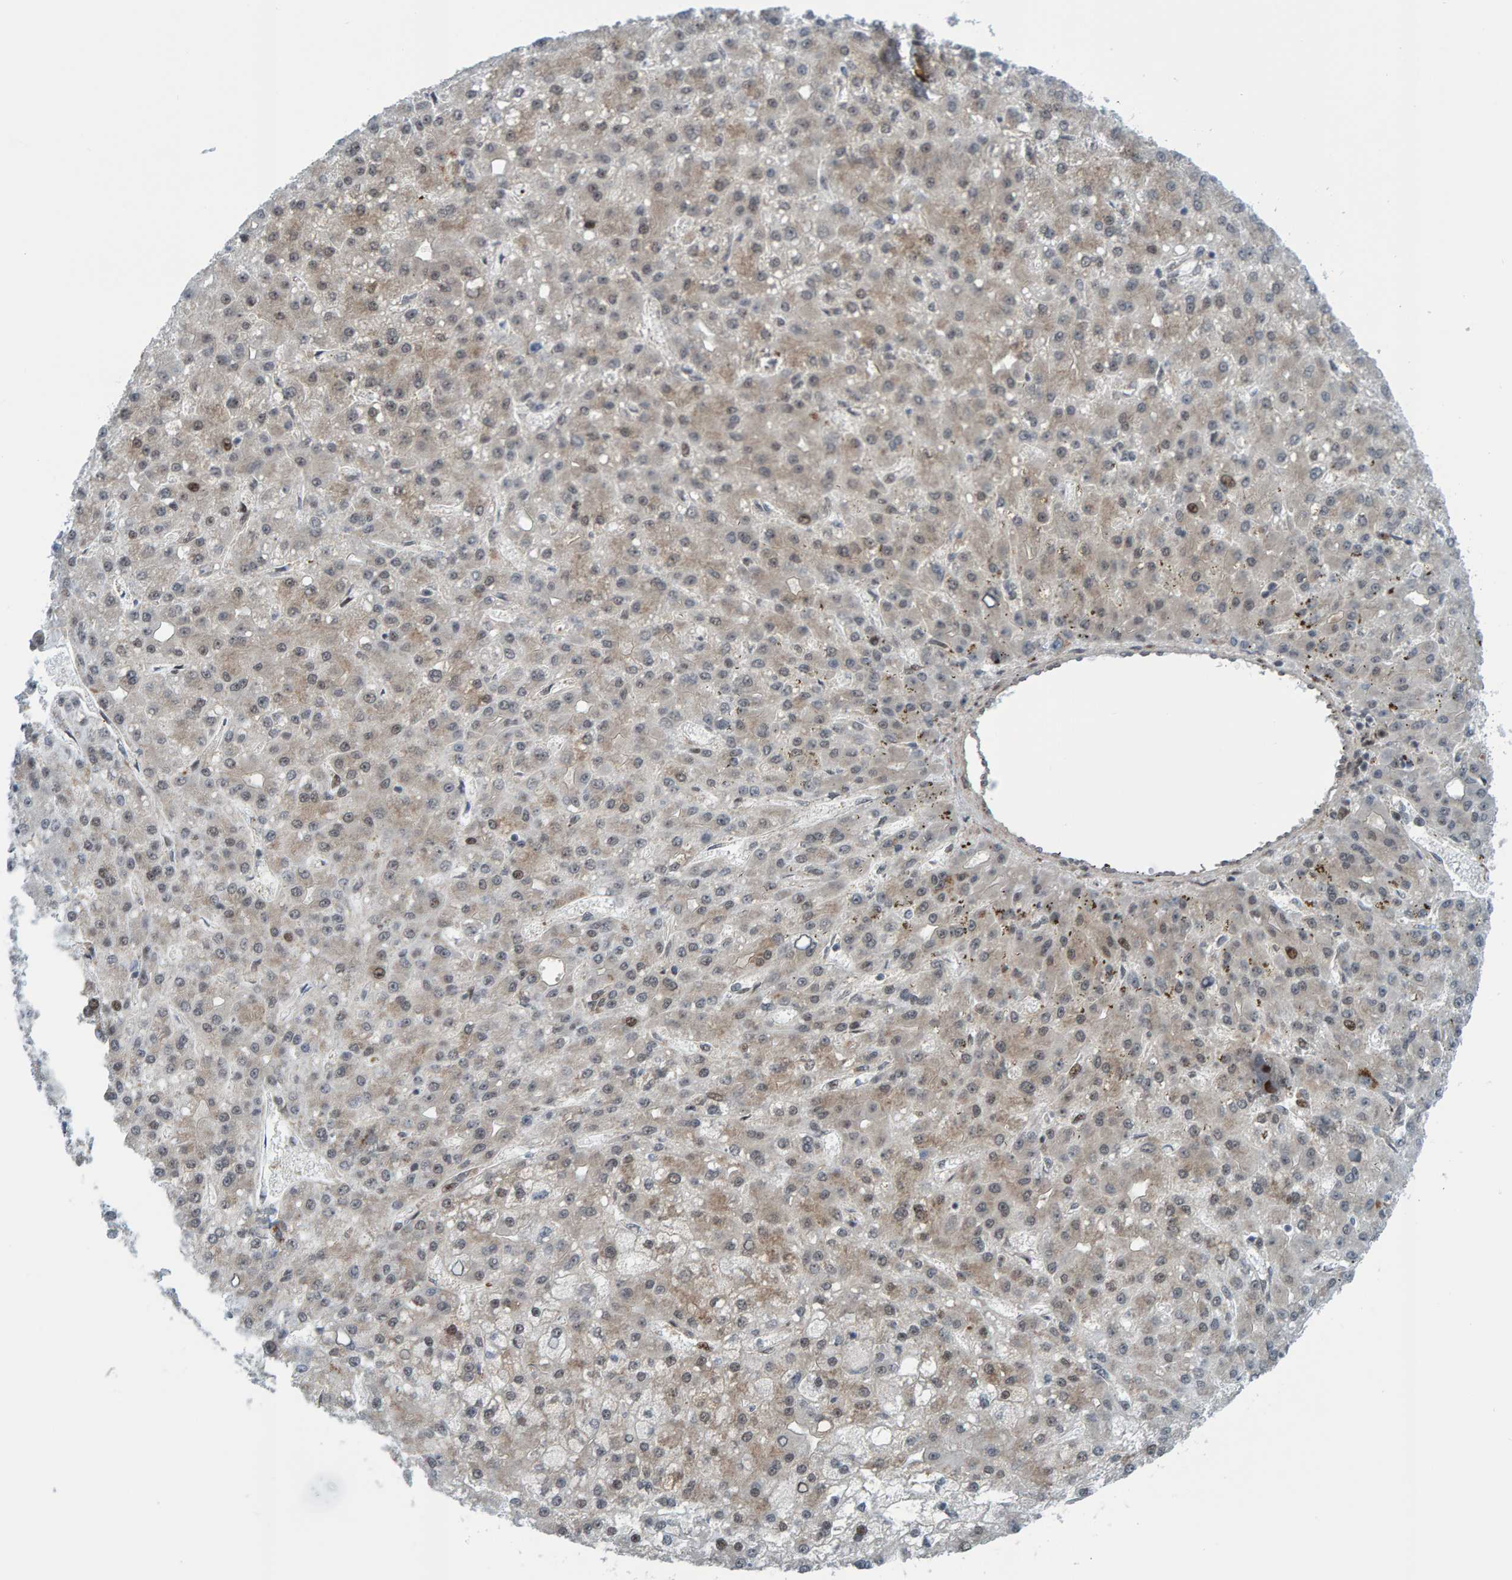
{"staining": {"intensity": "weak", "quantity": "25%-75%", "location": "cytoplasmic/membranous,nuclear"}, "tissue": "liver cancer", "cell_type": "Tumor cells", "image_type": "cancer", "snomed": [{"axis": "morphology", "description": "Carcinoma, Hepatocellular, NOS"}, {"axis": "topography", "description": "Liver"}], "caption": "The immunohistochemical stain shows weak cytoplasmic/membranous and nuclear expression in tumor cells of liver cancer (hepatocellular carcinoma) tissue. The staining is performed using DAB (3,3'-diaminobenzidine) brown chromogen to label protein expression. The nuclei are counter-stained blue using hematoxylin.", "gene": "ZNF366", "patient": {"sex": "male", "age": 67}}